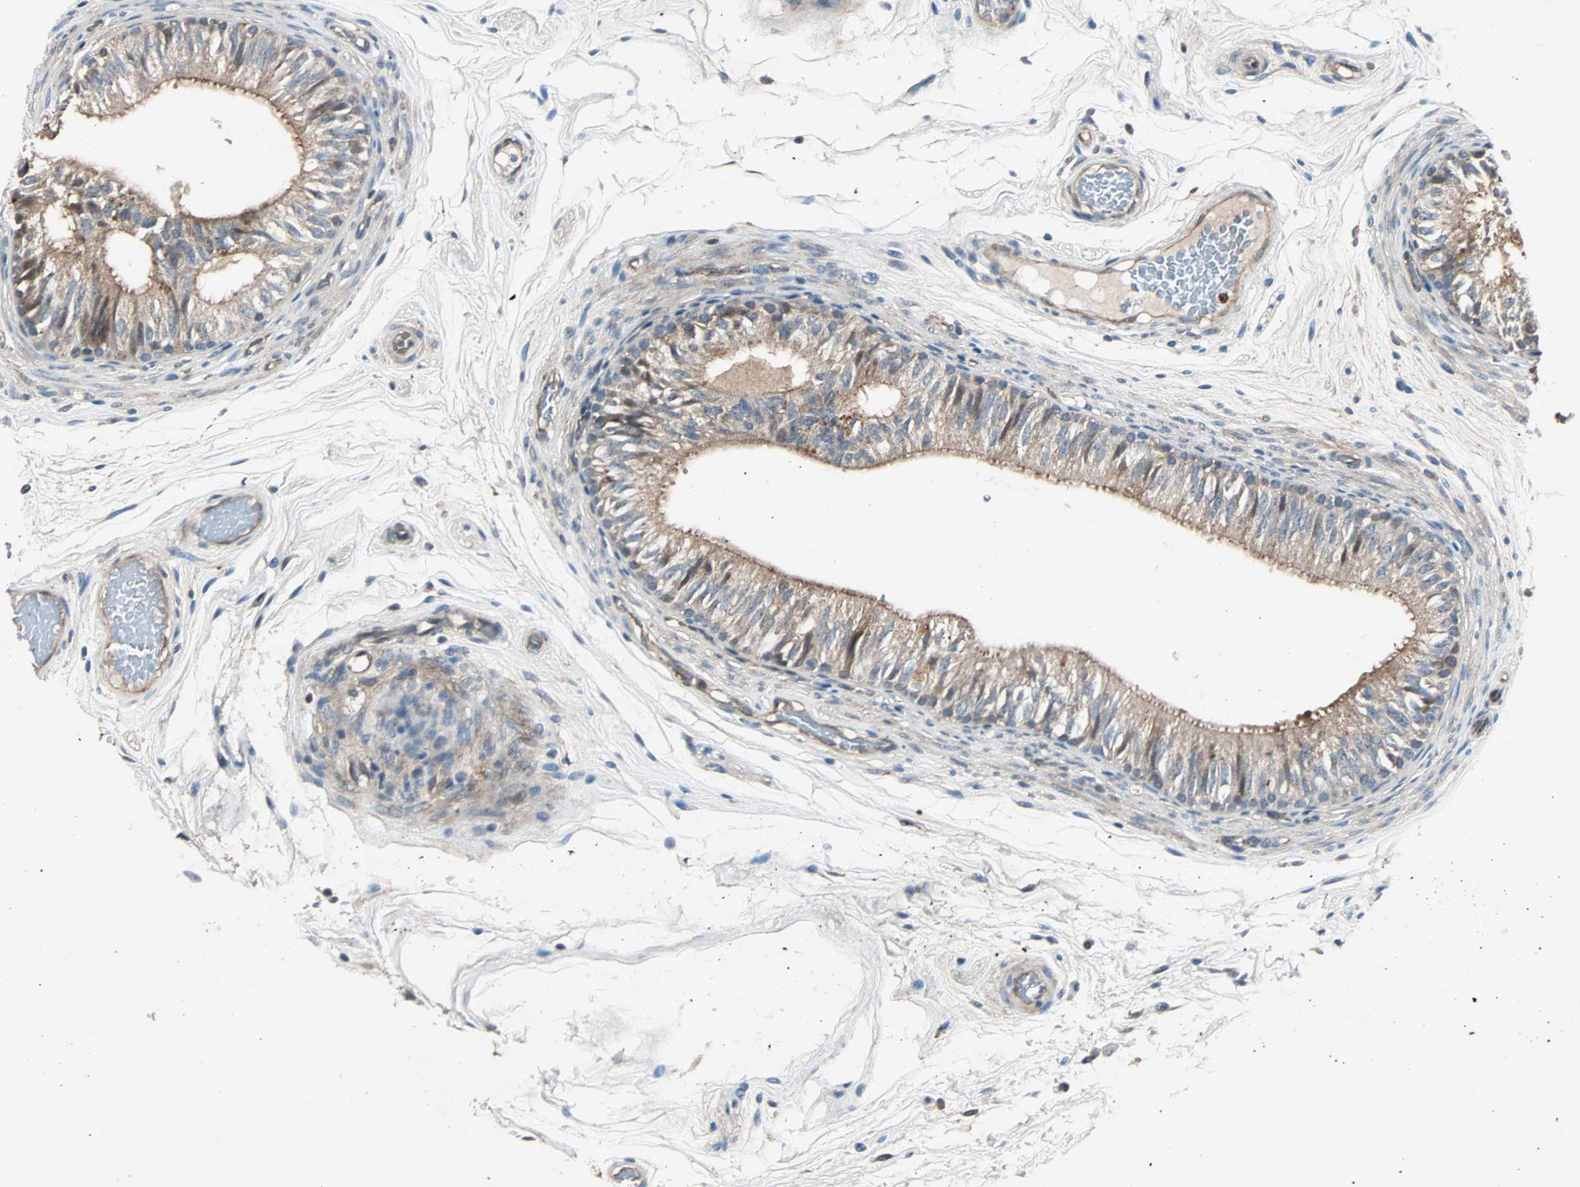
{"staining": {"intensity": "moderate", "quantity": ">75%", "location": "cytoplasmic/membranous"}, "tissue": "epididymis", "cell_type": "Glandular cells", "image_type": "normal", "snomed": [{"axis": "morphology", "description": "Normal tissue, NOS"}, {"axis": "topography", "description": "Testis"}, {"axis": "topography", "description": "Epididymis"}], "caption": "Protein expression analysis of normal human epididymis reveals moderate cytoplasmic/membranous positivity in about >75% of glandular cells.", "gene": "GCK", "patient": {"sex": "male", "age": 36}}